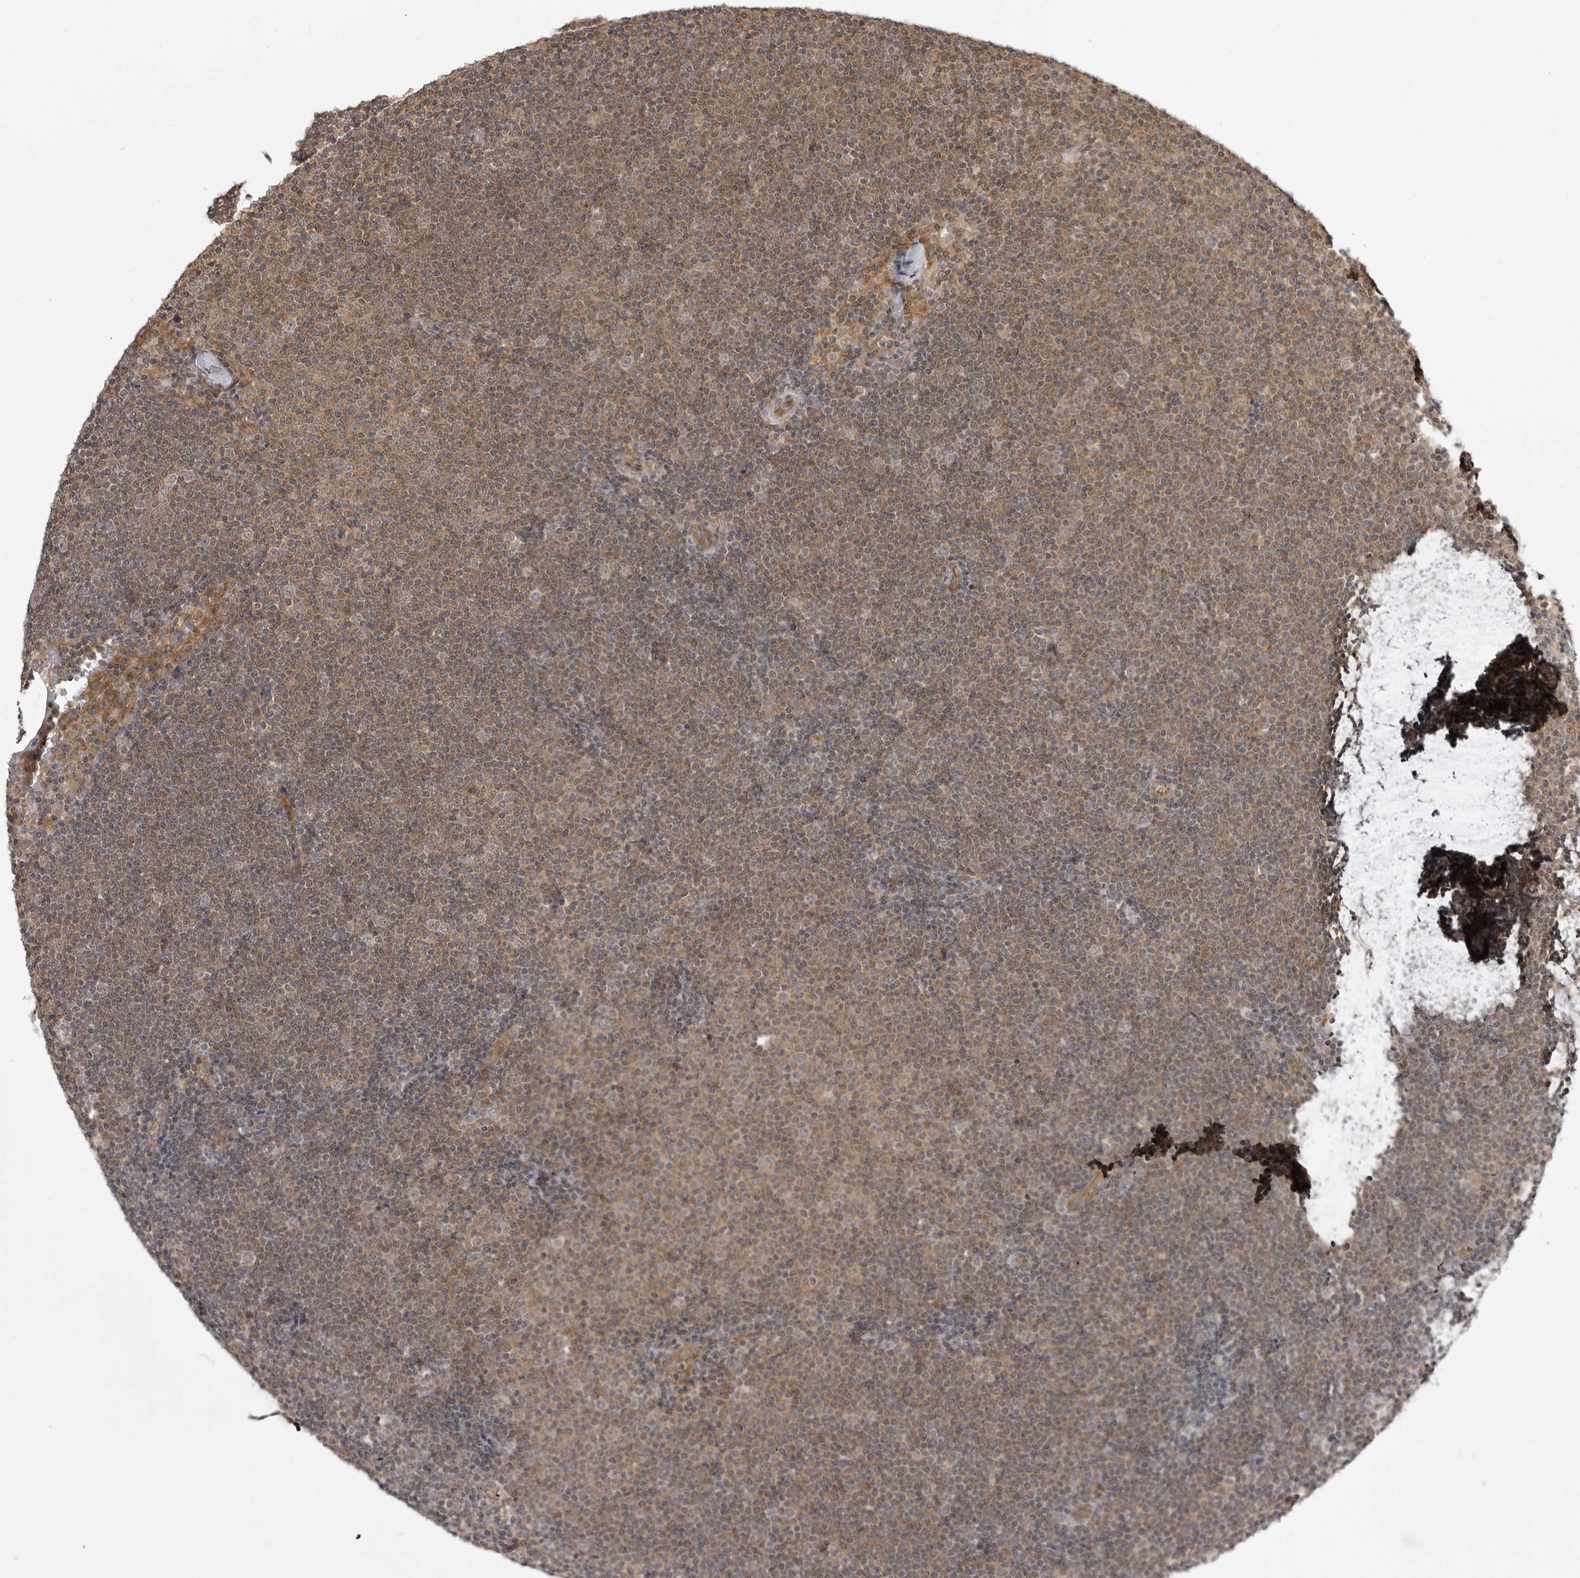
{"staining": {"intensity": "weak", "quantity": ">75%", "location": "cytoplasmic/membranous"}, "tissue": "lymphoma", "cell_type": "Tumor cells", "image_type": "cancer", "snomed": [{"axis": "morphology", "description": "Malignant lymphoma, non-Hodgkin's type, Low grade"}, {"axis": "topography", "description": "Lymph node"}], "caption": "IHC image of neoplastic tissue: lymphoma stained using IHC demonstrates low levels of weak protein expression localized specifically in the cytoplasmic/membranous of tumor cells, appearing as a cytoplasmic/membranous brown color.", "gene": "USP43", "patient": {"sex": "female", "age": 53}}